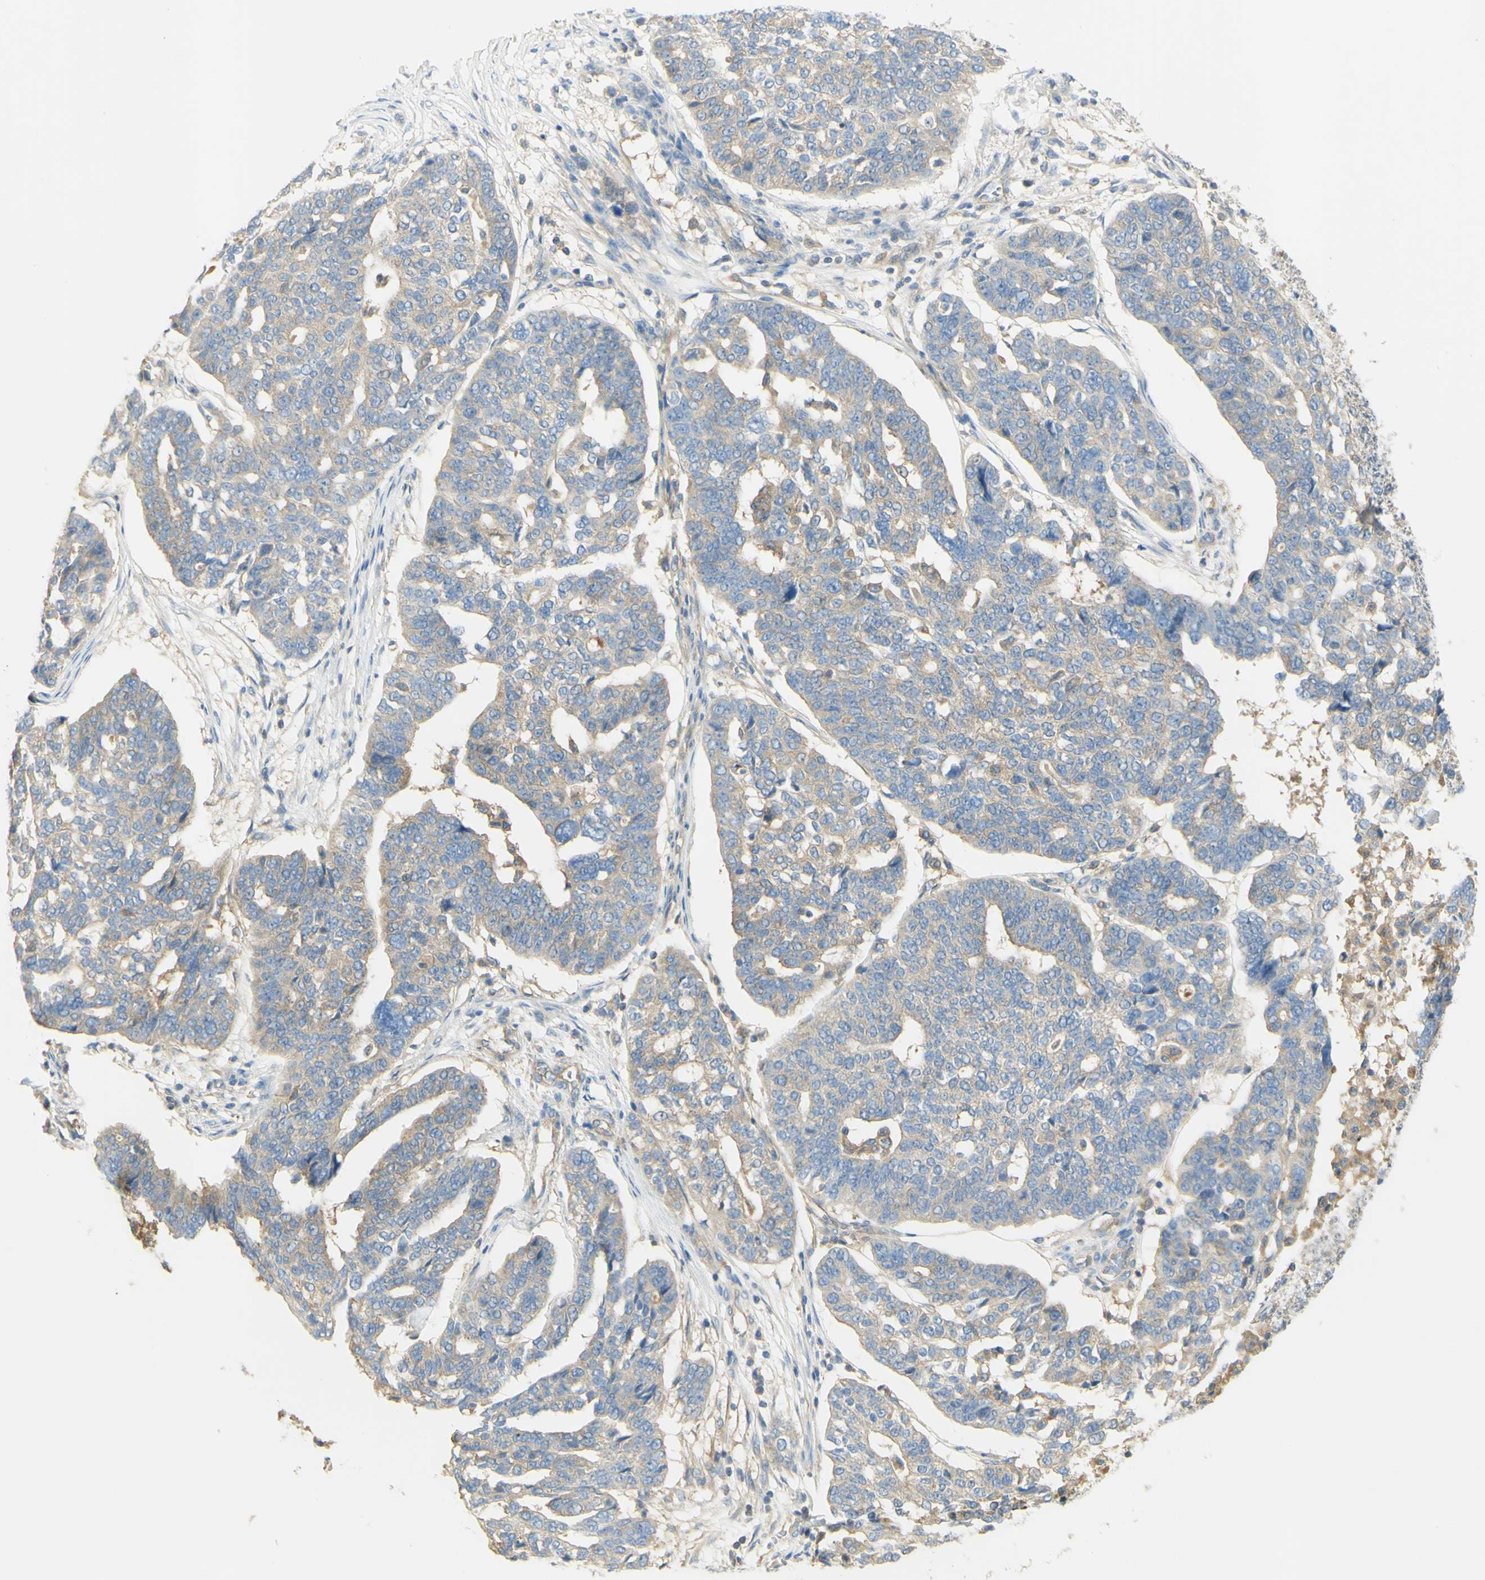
{"staining": {"intensity": "weak", "quantity": ">75%", "location": "cytoplasmic/membranous"}, "tissue": "ovarian cancer", "cell_type": "Tumor cells", "image_type": "cancer", "snomed": [{"axis": "morphology", "description": "Cystadenocarcinoma, serous, NOS"}, {"axis": "topography", "description": "Ovary"}], "caption": "High-power microscopy captured an immunohistochemistry (IHC) image of ovarian cancer (serous cystadenocarcinoma), revealing weak cytoplasmic/membranous staining in about >75% of tumor cells. (DAB (3,3'-diaminobenzidine) = brown stain, brightfield microscopy at high magnification).", "gene": "IKBKG", "patient": {"sex": "female", "age": 59}}